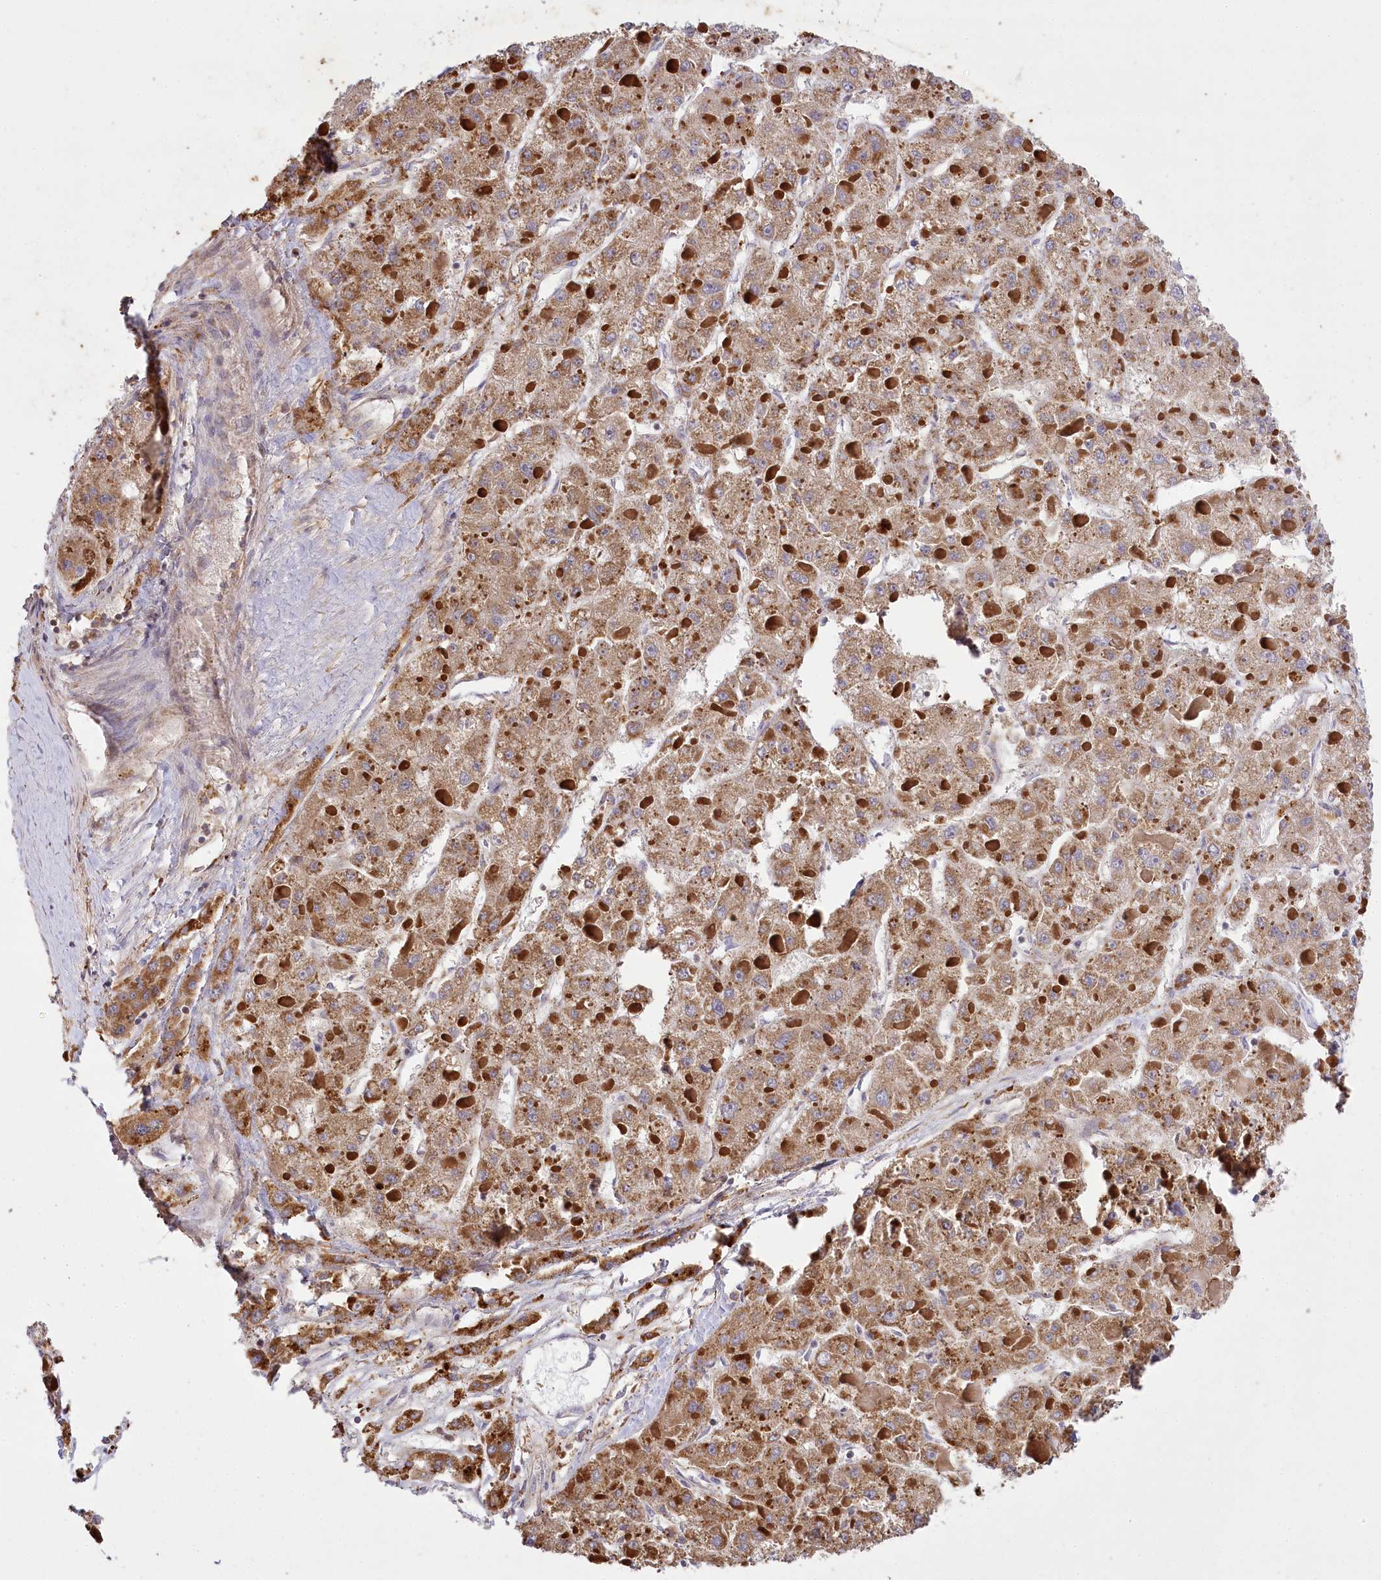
{"staining": {"intensity": "strong", "quantity": "25%-75%", "location": "cytoplasmic/membranous"}, "tissue": "liver cancer", "cell_type": "Tumor cells", "image_type": "cancer", "snomed": [{"axis": "morphology", "description": "Carcinoma, Hepatocellular, NOS"}, {"axis": "topography", "description": "Liver"}], "caption": "Liver cancer (hepatocellular carcinoma) stained with DAB (3,3'-diaminobenzidine) immunohistochemistry demonstrates high levels of strong cytoplasmic/membranous staining in approximately 25%-75% of tumor cells.", "gene": "CARD19", "patient": {"sex": "female", "age": 73}}